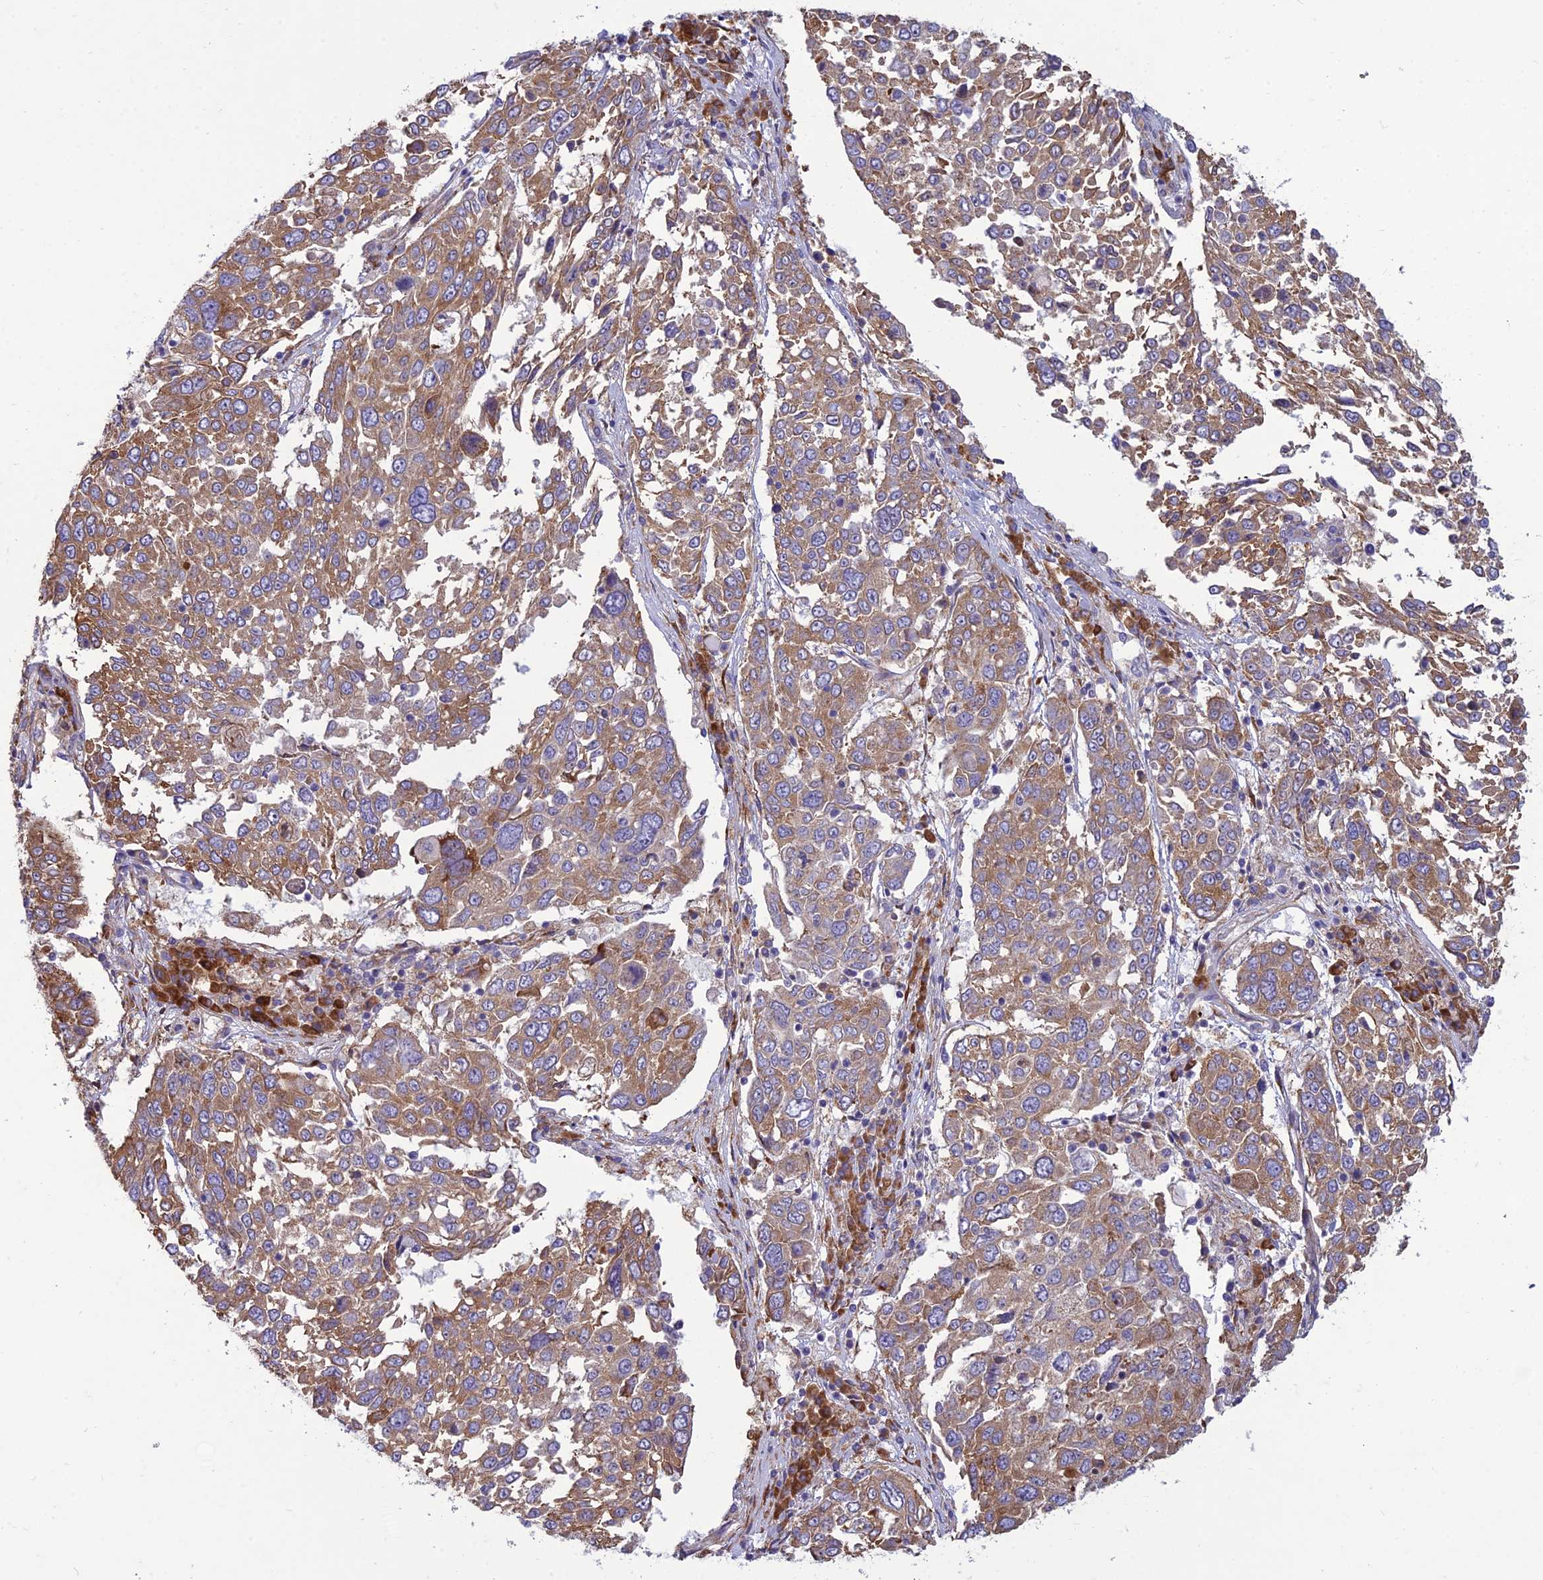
{"staining": {"intensity": "moderate", "quantity": ">75%", "location": "cytoplasmic/membranous"}, "tissue": "lung cancer", "cell_type": "Tumor cells", "image_type": "cancer", "snomed": [{"axis": "morphology", "description": "Squamous cell carcinoma, NOS"}, {"axis": "topography", "description": "Lung"}], "caption": "Protein expression analysis of human lung cancer (squamous cell carcinoma) reveals moderate cytoplasmic/membranous positivity in approximately >75% of tumor cells.", "gene": "RPL17-C18orf32", "patient": {"sex": "male", "age": 65}}